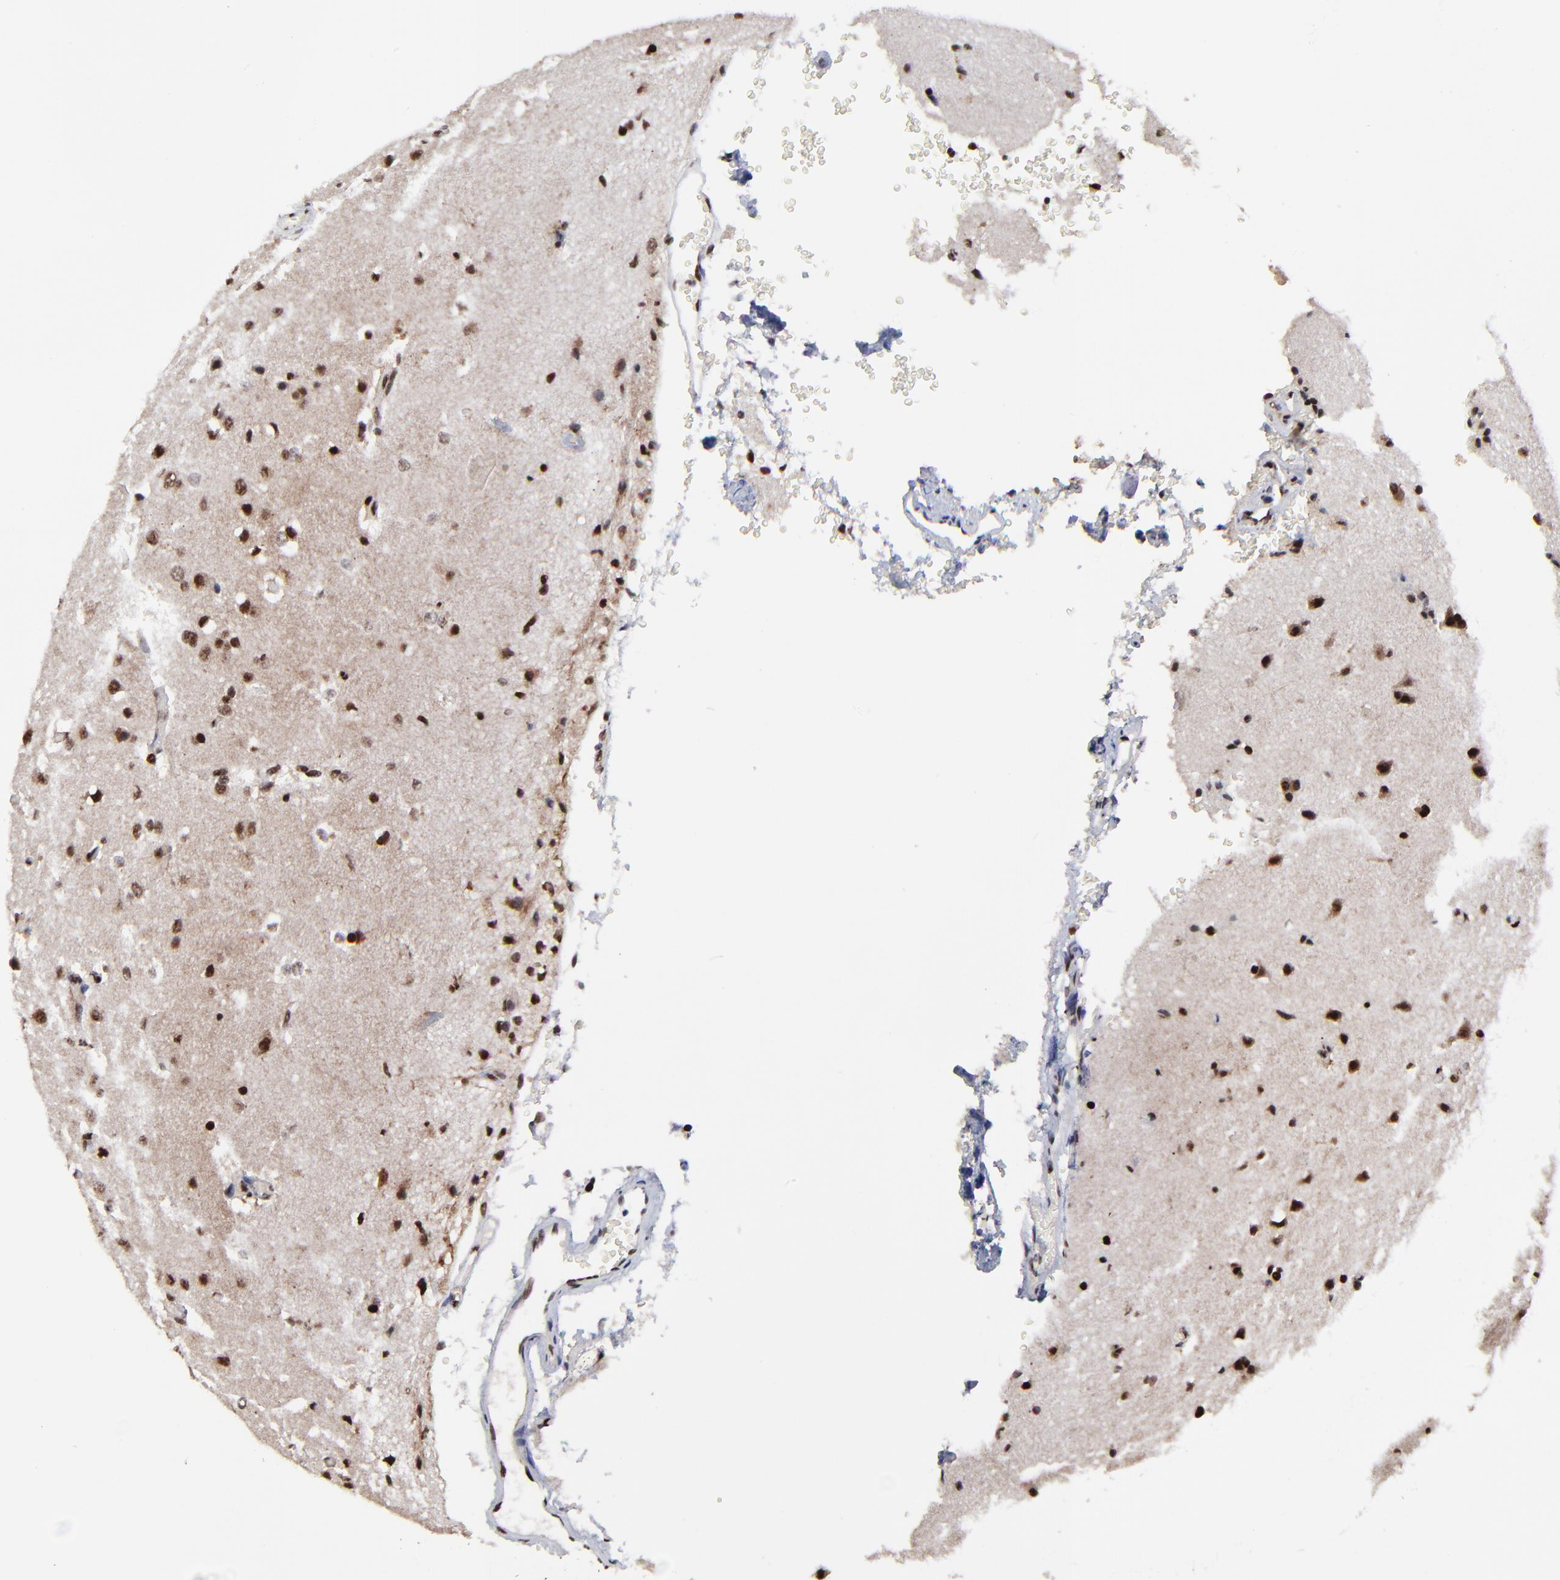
{"staining": {"intensity": "strong", "quantity": ">75%", "location": "nuclear"}, "tissue": "glioma", "cell_type": "Tumor cells", "image_type": "cancer", "snomed": [{"axis": "morphology", "description": "Glioma, malignant, High grade"}, {"axis": "topography", "description": "Brain"}], "caption": "Human glioma stained for a protein (brown) exhibits strong nuclear positive expression in approximately >75% of tumor cells.", "gene": "RBM22", "patient": {"sex": "male", "age": 68}}